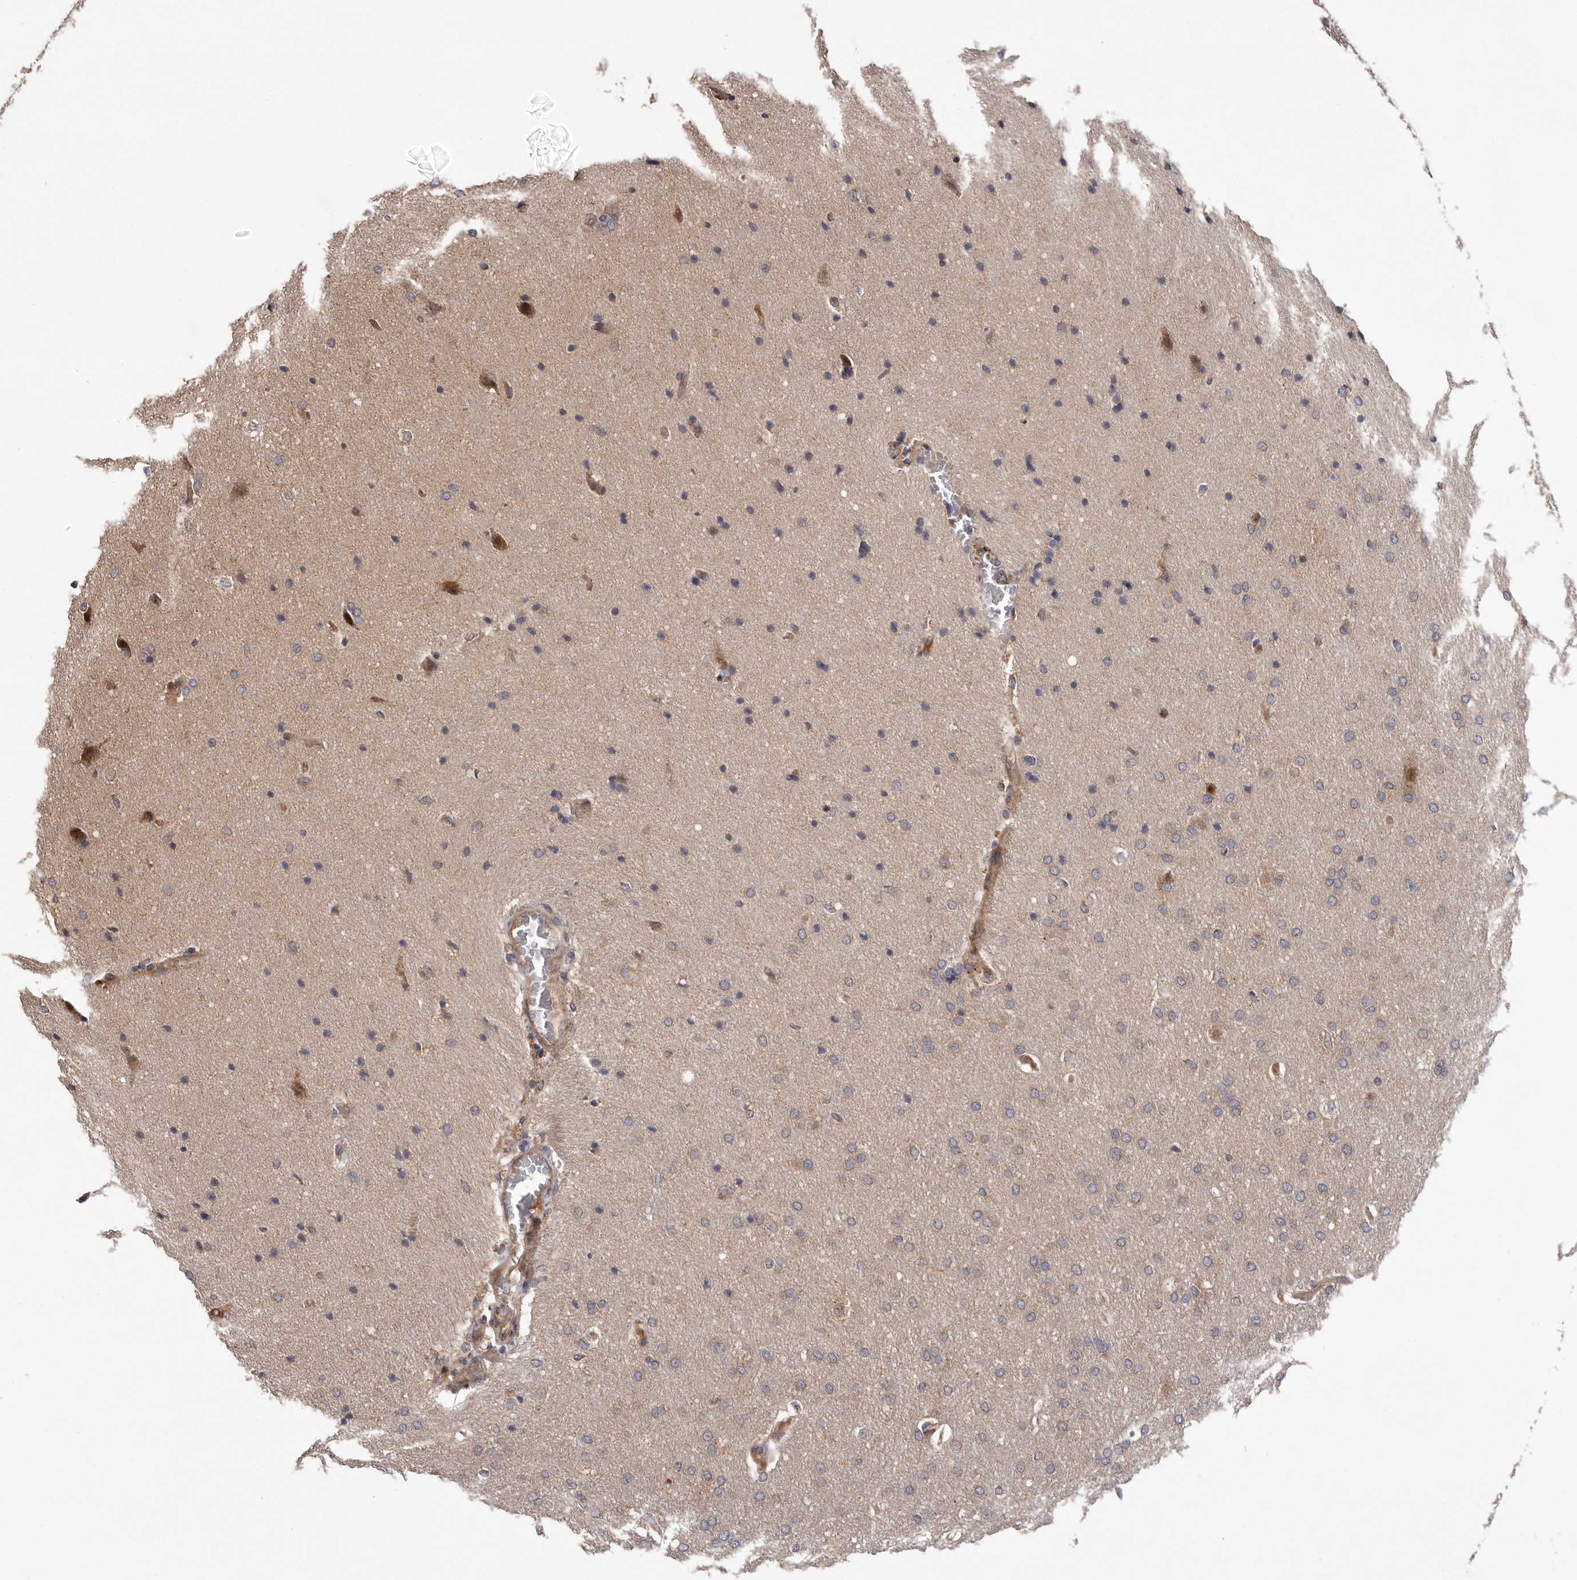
{"staining": {"intensity": "weak", "quantity": ">75%", "location": "cytoplasmic/membranous"}, "tissue": "glioma", "cell_type": "Tumor cells", "image_type": "cancer", "snomed": [{"axis": "morphology", "description": "Glioma, malignant, Low grade"}, {"axis": "topography", "description": "Brain"}], "caption": "Protein staining of glioma tissue reveals weak cytoplasmic/membranous expression in approximately >75% of tumor cells.", "gene": "VPS37A", "patient": {"sex": "female", "age": 37}}